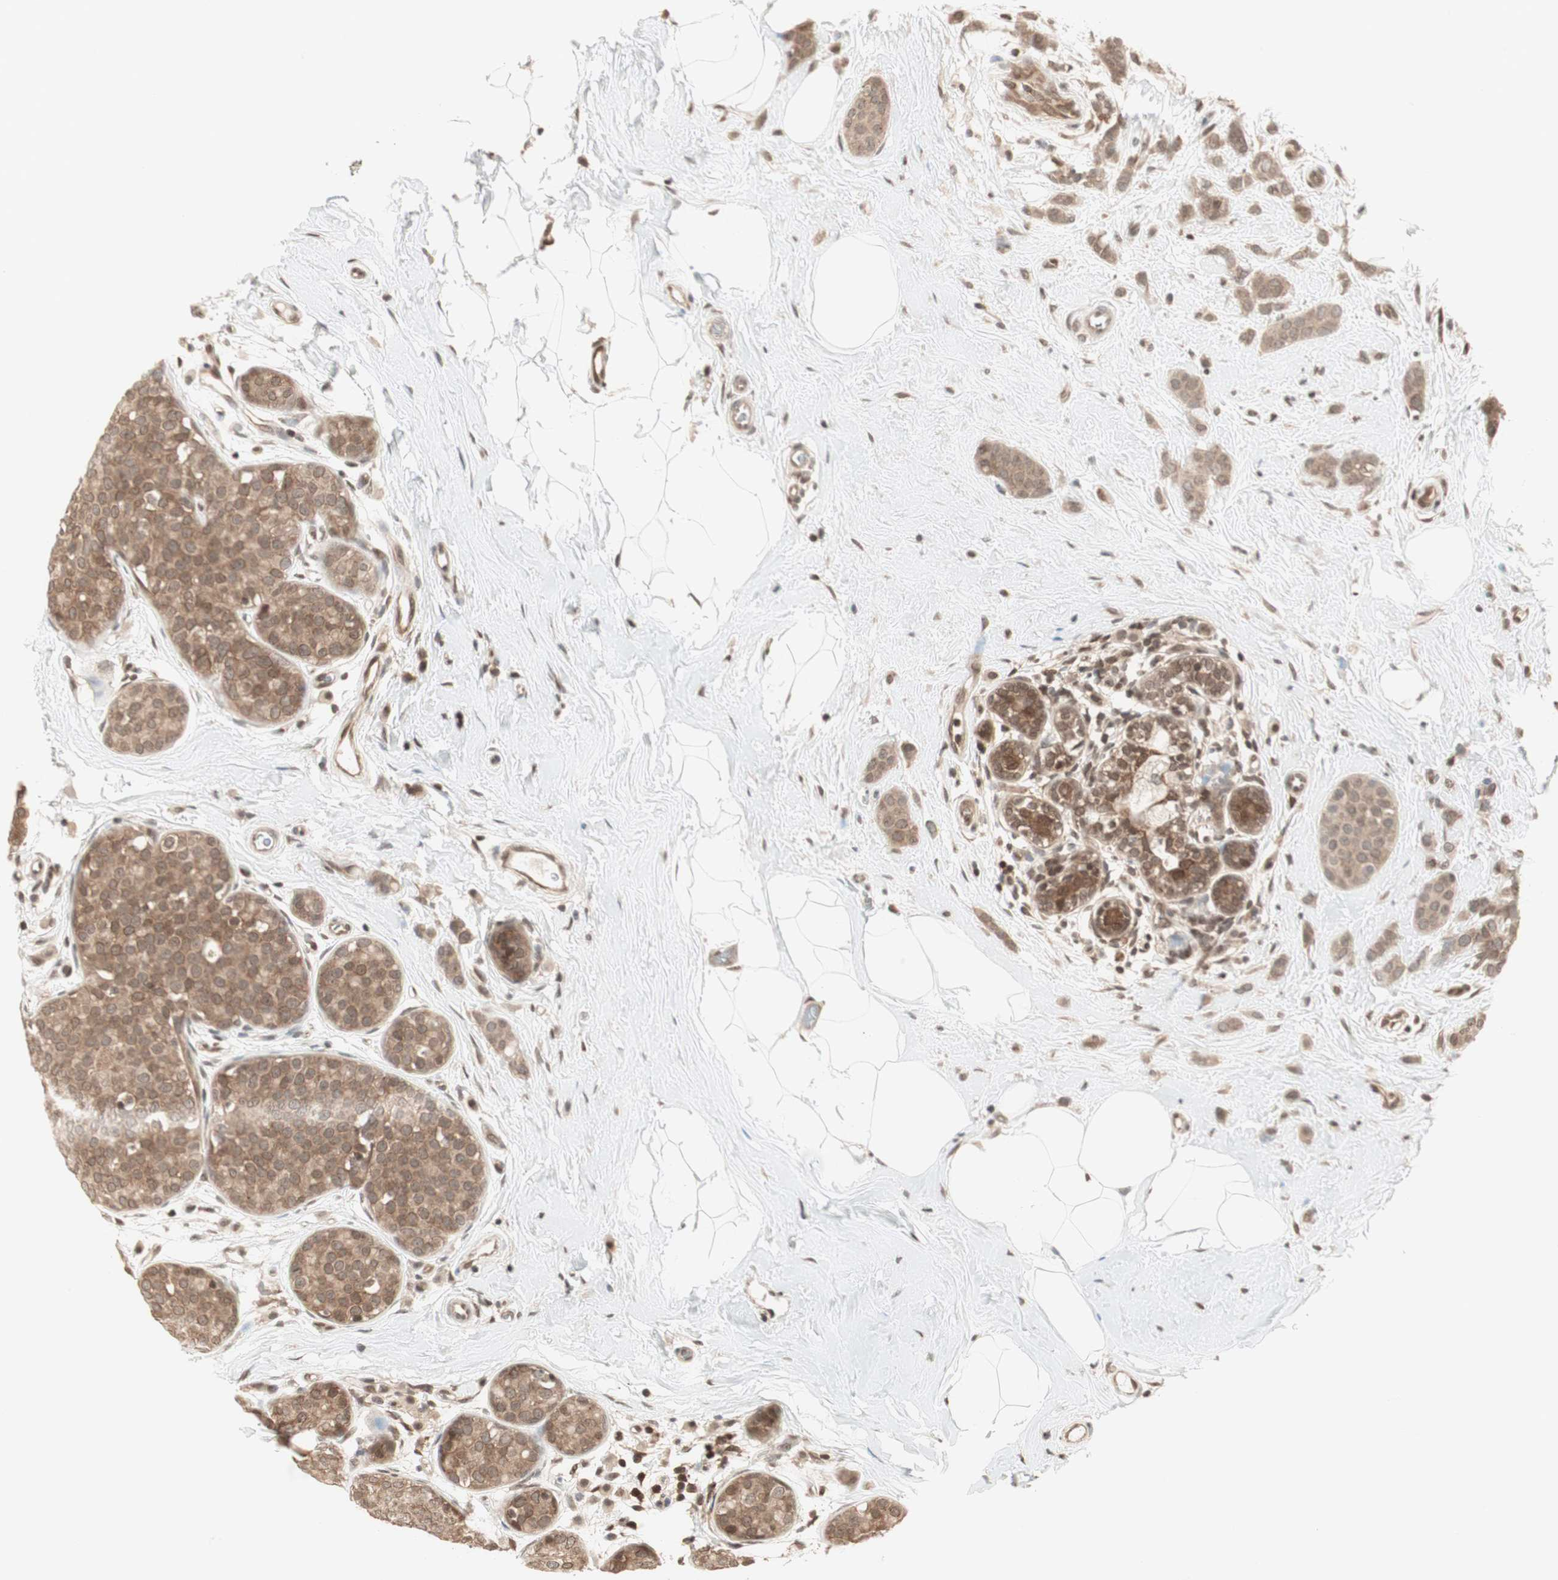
{"staining": {"intensity": "moderate", "quantity": ">75%", "location": "cytoplasmic/membranous"}, "tissue": "breast cancer", "cell_type": "Tumor cells", "image_type": "cancer", "snomed": [{"axis": "morphology", "description": "Lobular carcinoma, in situ"}, {"axis": "morphology", "description": "Lobular carcinoma"}, {"axis": "topography", "description": "Breast"}], "caption": "The image reveals immunohistochemical staining of breast cancer. There is moderate cytoplasmic/membranous staining is seen in approximately >75% of tumor cells.", "gene": "UBE2I", "patient": {"sex": "female", "age": 41}}